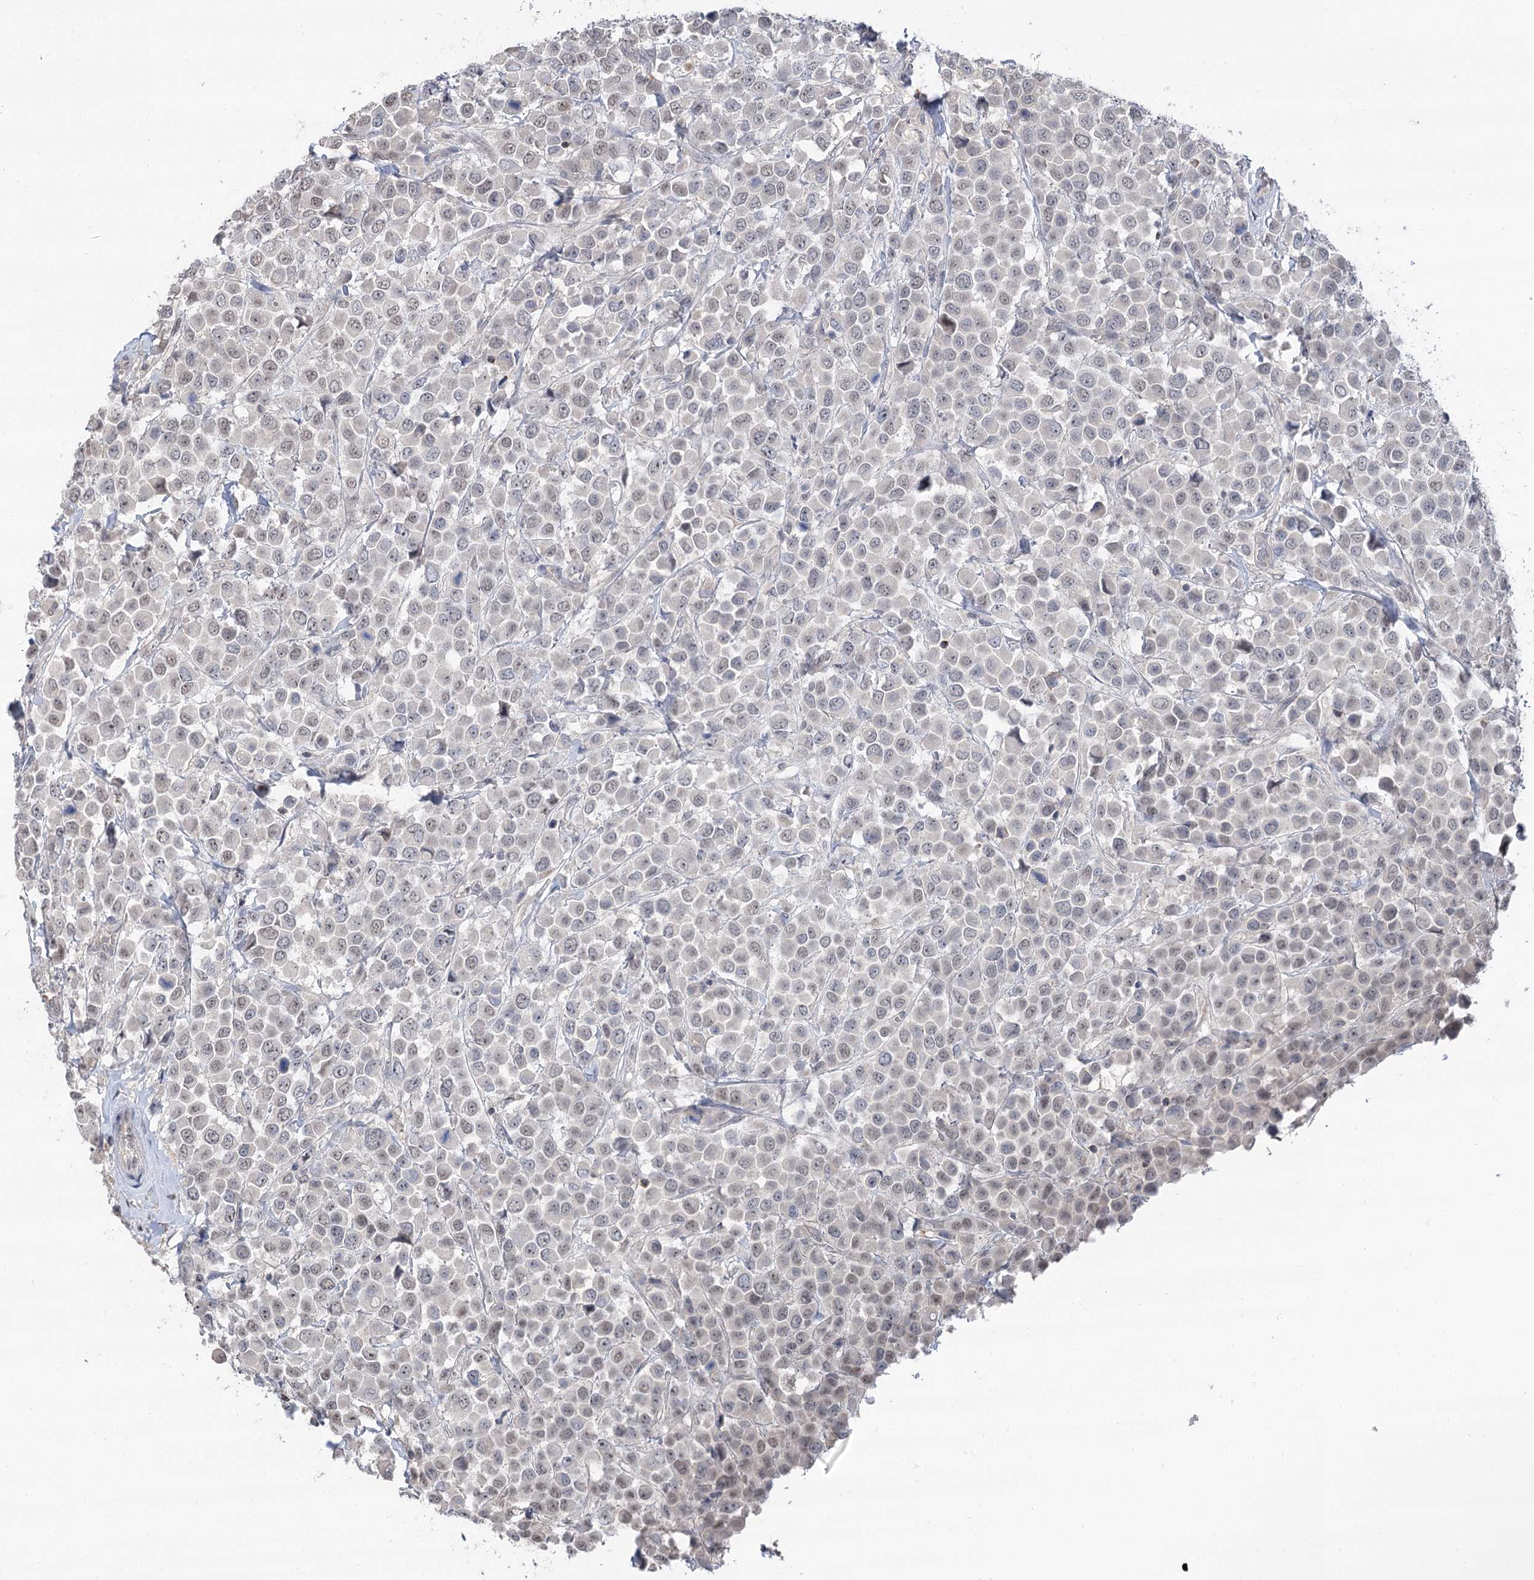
{"staining": {"intensity": "weak", "quantity": "<25%", "location": "nuclear"}, "tissue": "breast cancer", "cell_type": "Tumor cells", "image_type": "cancer", "snomed": [{"axis": "morphology", "description": "Duct carcinoma"}, {"axis": "topography", "description": "Breast"}], "caption": "Human breast cancer stained for a protein using immunohistochemistry displays no positivity in tumor cells.", "gene": "CCSER2", "patient": {"sex": "female", "age": 61}}